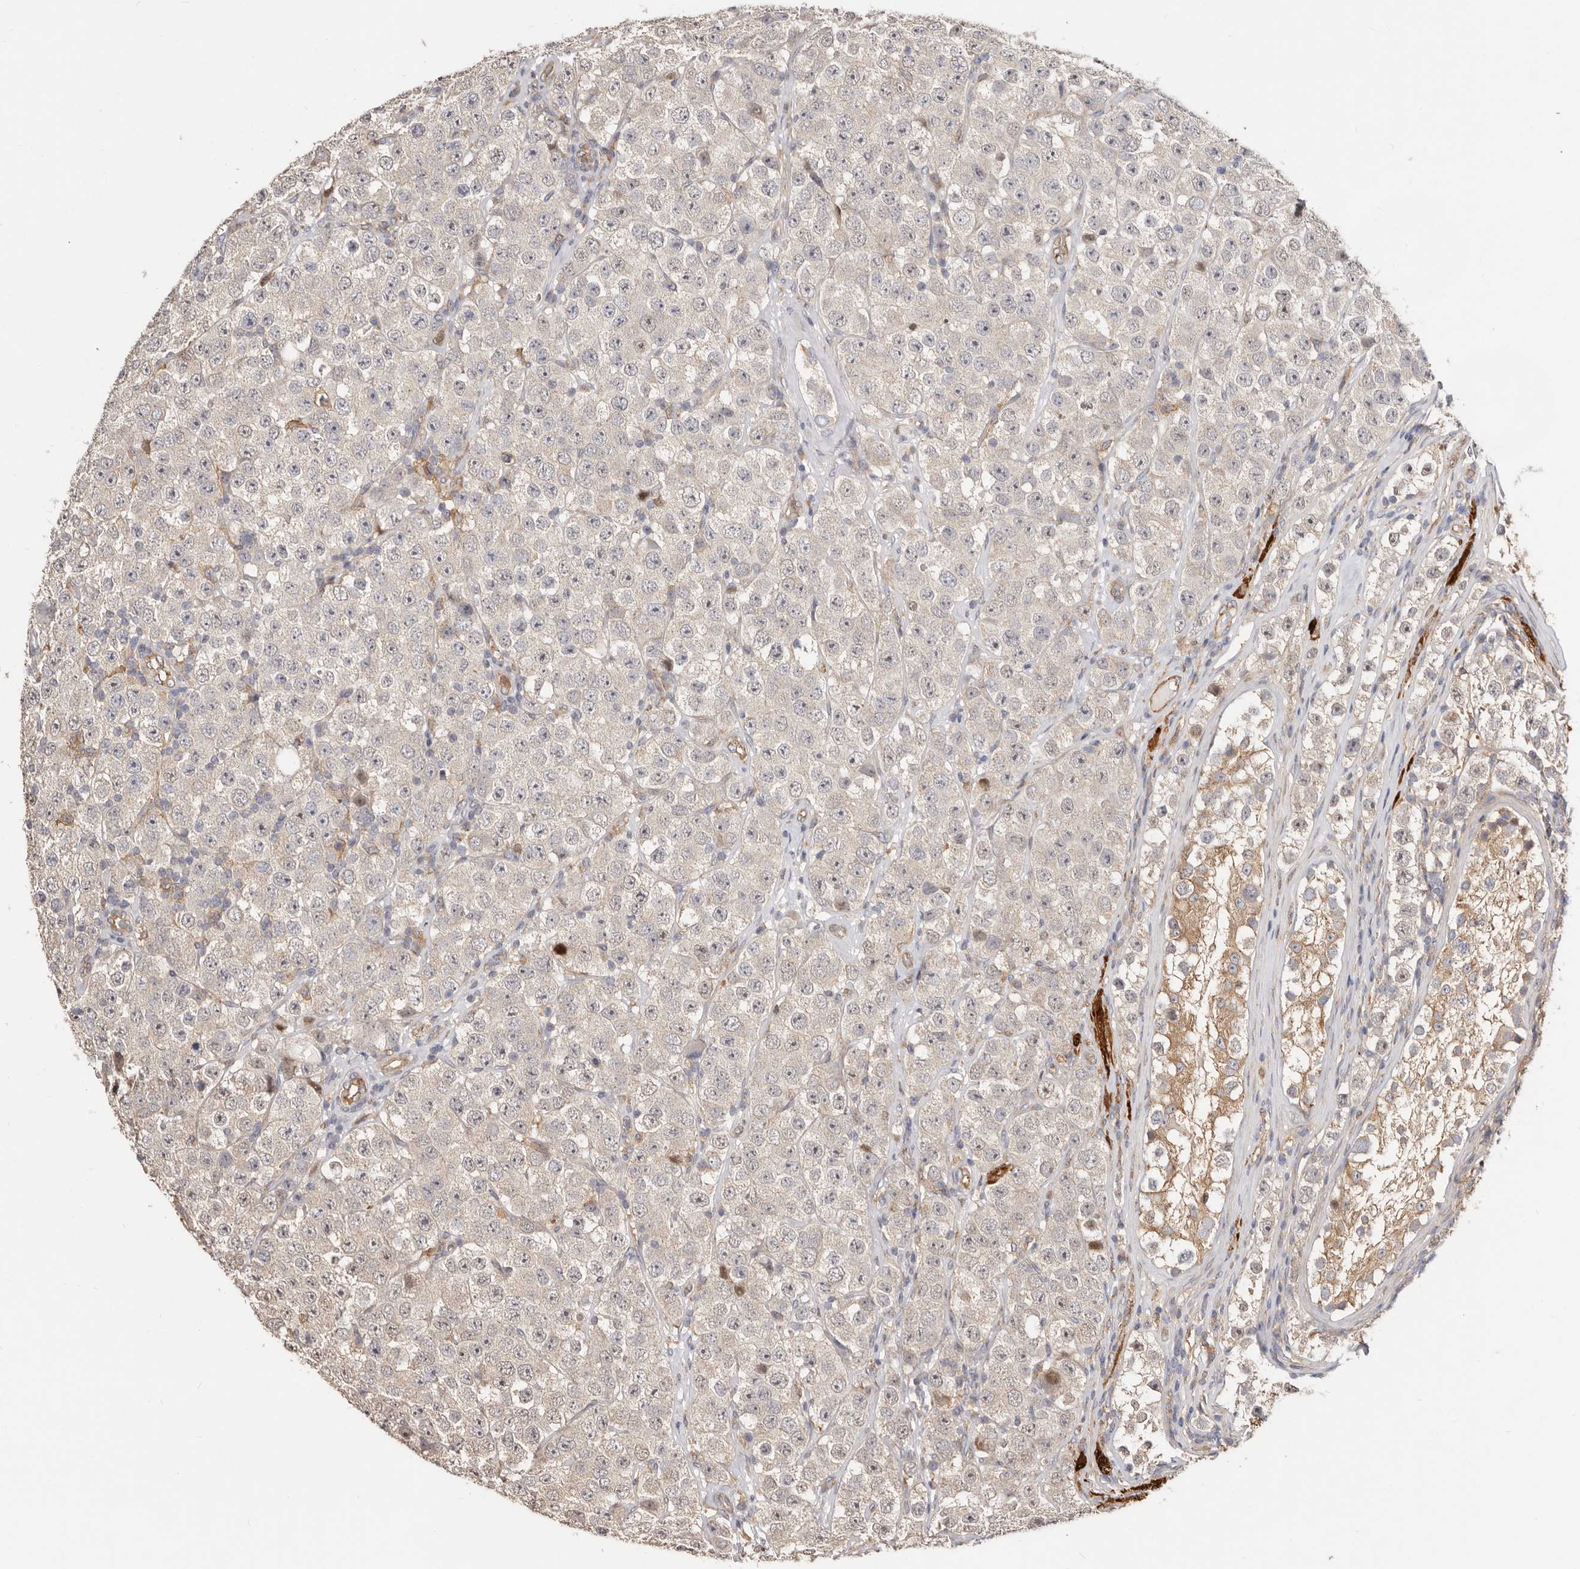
{"staining": {"intensity": "negative", "quantity": "none", "location": "none"}, "tissue": "testis cancer", "cell_type": "Tumor cells", "image_type": "cancer", "snomed": [{"axis": "morphology", "description": "Seminoma, NOS"}, {"axis": "morphology", "description": "Carcinoma, Embryonal, NOS"}, {"axis": "topography", "description": "Testis"}], "caption": "DAB immunohistochemical staining of human seminoma (testis) reveals no significant expression in tumor cells.", "gene": "LRRC25", "patient": {"sex": "male", "age": 28}}